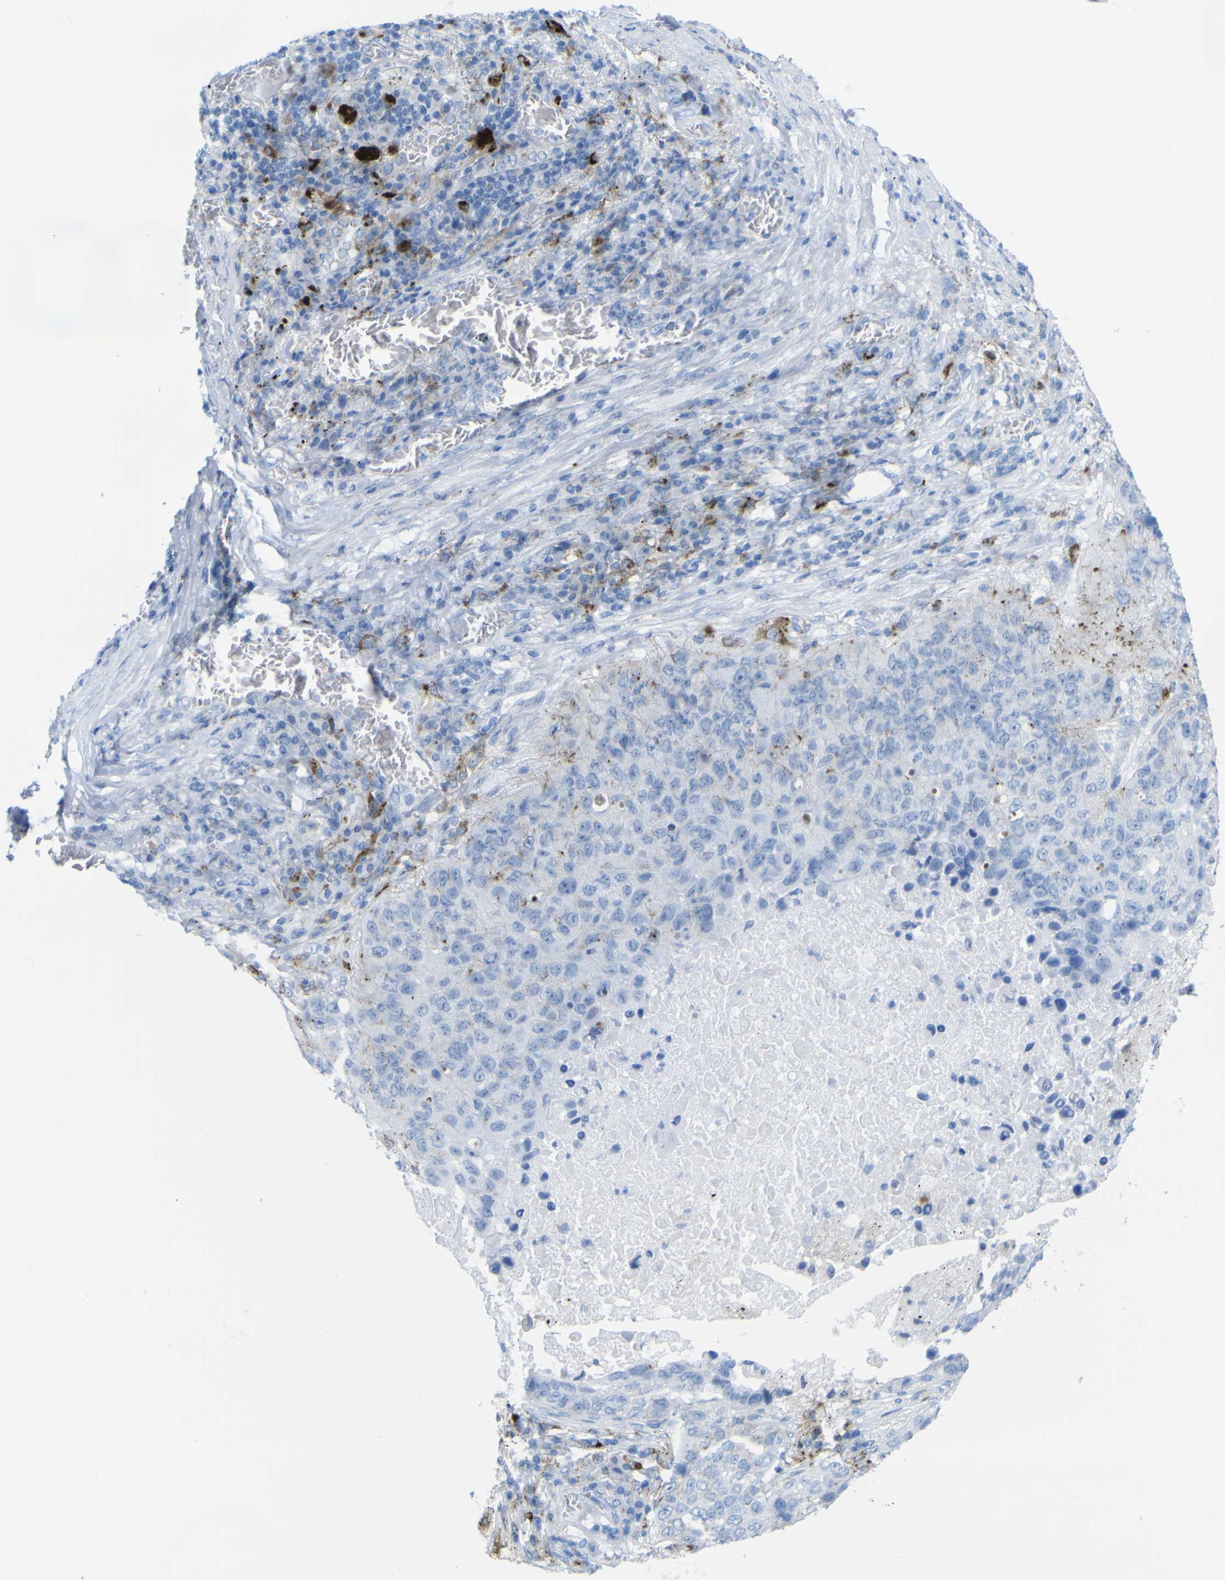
{"staining": {"intensity": "negative", "quantity": "none", "location": "none"}, "tissue": "lung cancer", "cell_type": "Tumor cells", "image_type": "cancer", "snomed": [{"axis": "morphology", "description": "Squamous cell carcinoma, NOS"}, {"axis": "topography", "description": "Lung"}], "caption": "Lung cancer (squamous cell carcinoma) stained for a protein using immunohistochemistry shows no staining tumor cells.", "gene": "PLD3", "patient": {"sex": "male", "age": 57}}